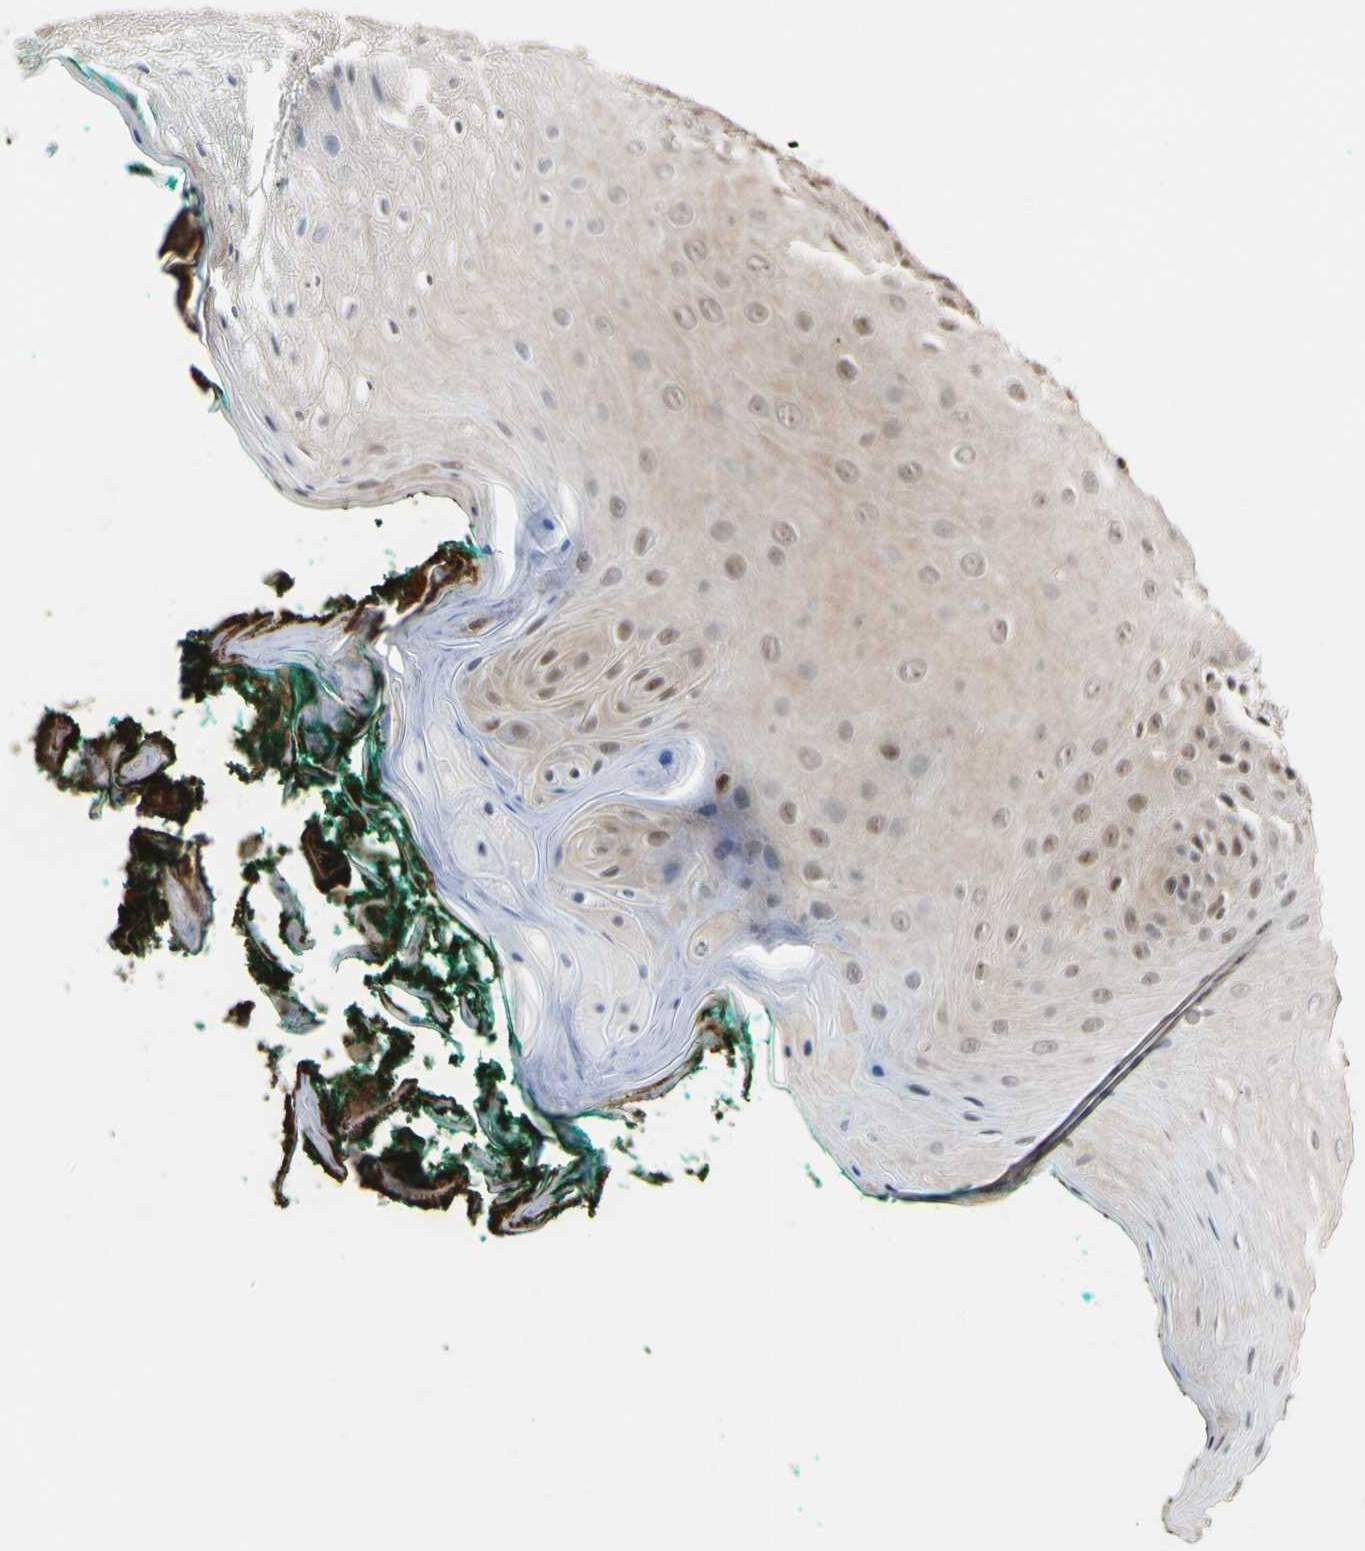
{"staining": {"intensity": "weak", "quantity": ">75%", "location": "cytoplasmic/membranous,nuclear"}, "tissue": "oral mucosa", "cell_type": "Squamous epithelial cells", "image_type": "normal", "snomed": [{"axis": "morphology", "description": "Normal tissue, NOS"}, {"axis": "topography", "description": "Skeletal muscle"}, {"axis": "topography", "description": "Oral tissue"}], "caption": "A brown stain labels weak cytoplasmic/membranous,nuclear positivity of a protein in squamous epithelial cells of normal oral mucosa.", "gene": "PSMD10", "patient": {"sex": "male", "age": 58}}